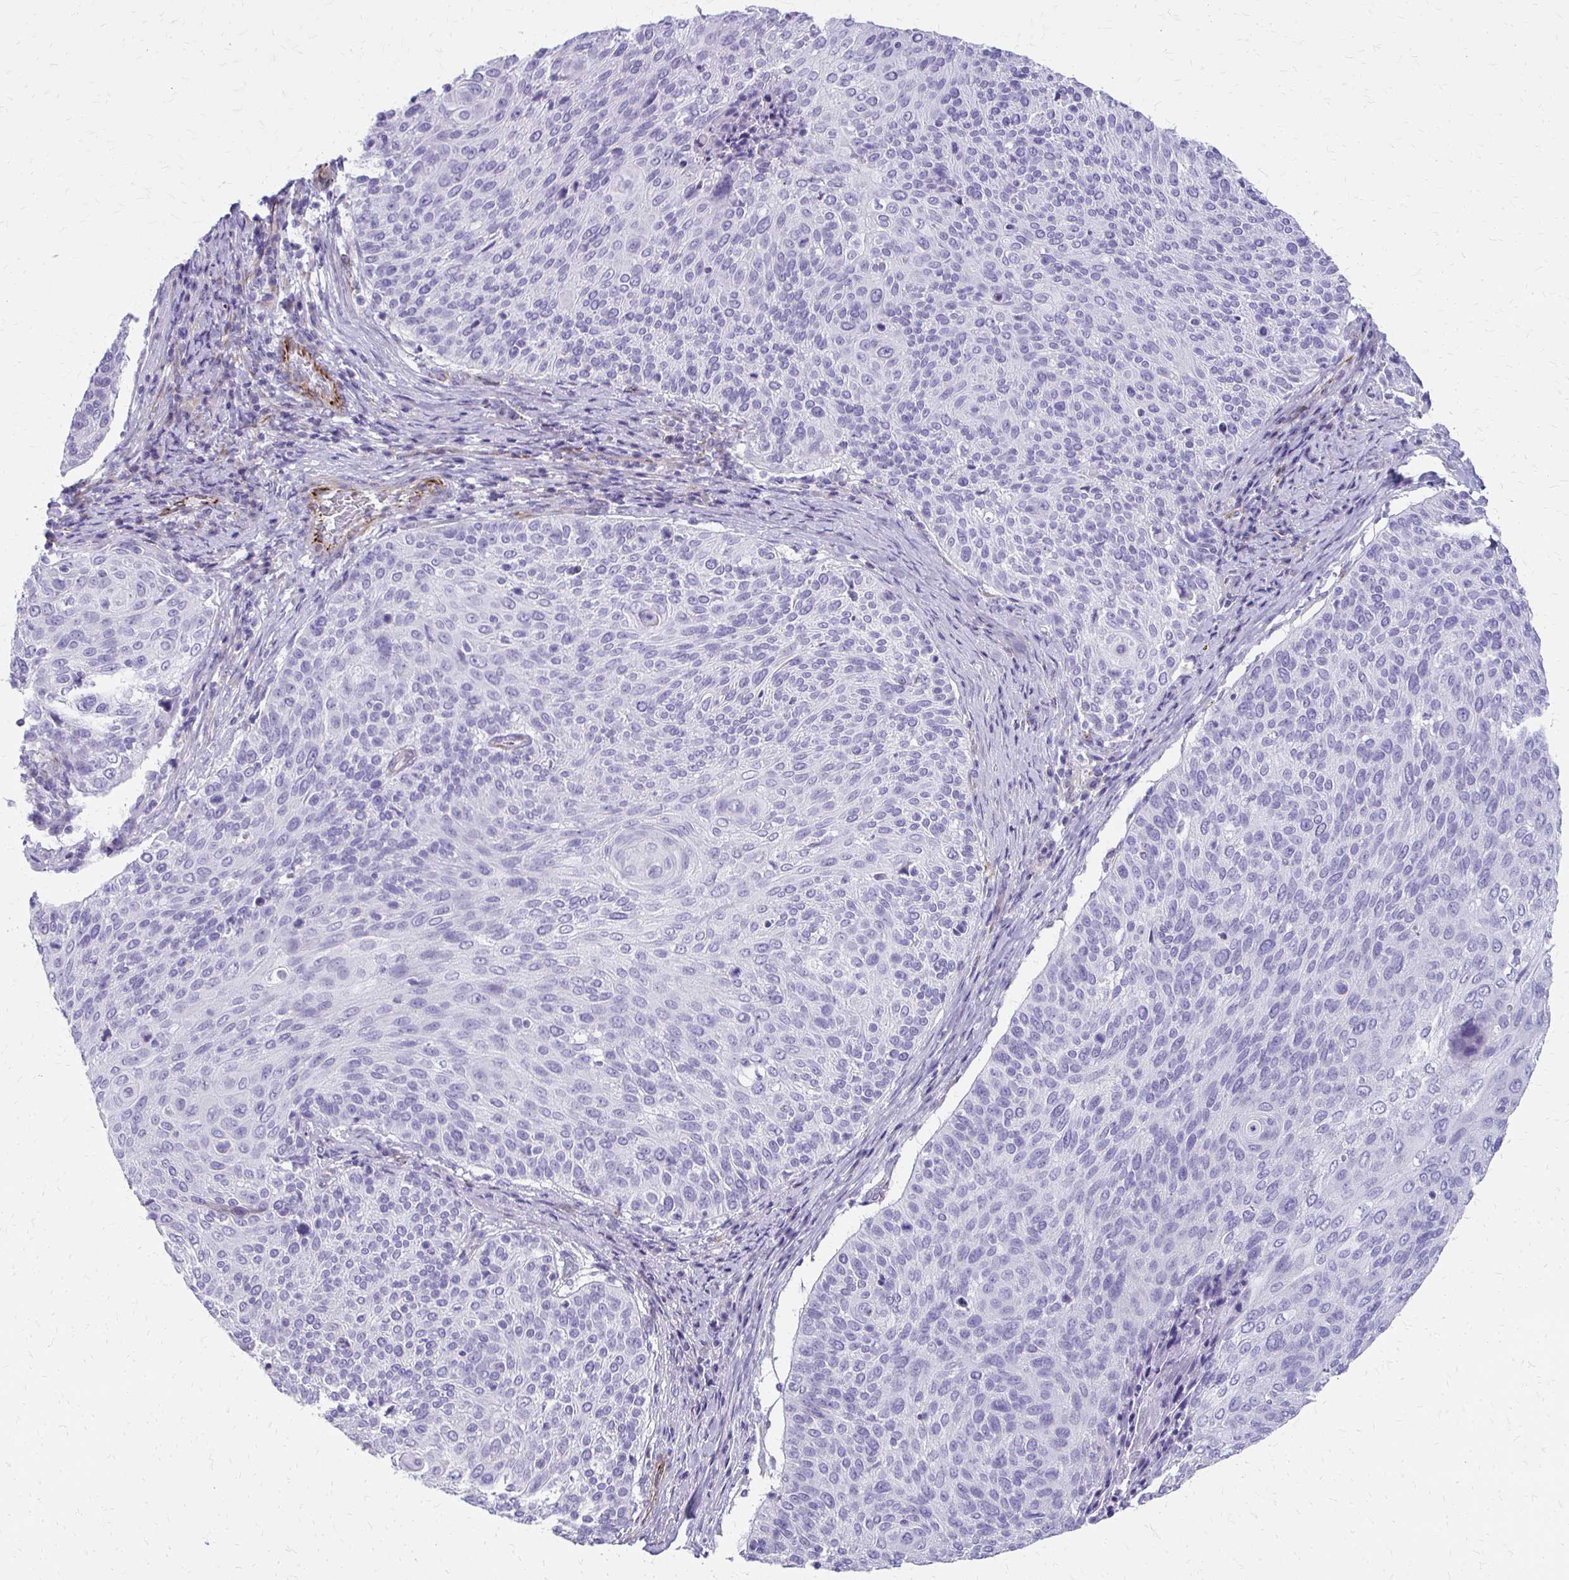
{"staining": {"intensity": "negative", "quantity": "none", "location": "none"}, "tissue": "cervical cancer", "cell_type": "Tumor cells", "image_type": "cancer", "snomed": [{"axis": "morphology", "description": "Squamous cell carcinoma, NOS"}, {"axis": "topography", "description": "Cervix"}], "caption": "Tumor cells show no significant protein positivity in squamous cell carcinoma (cervical). (Stains: DAB (3,3'-diaminobenzidine) IHC with hematoxylin counter stain, Microscopy: brightfield microscopy at high magnification).", "gene": "TRIM6", "patient": {"sex": "female", "age": 31}}